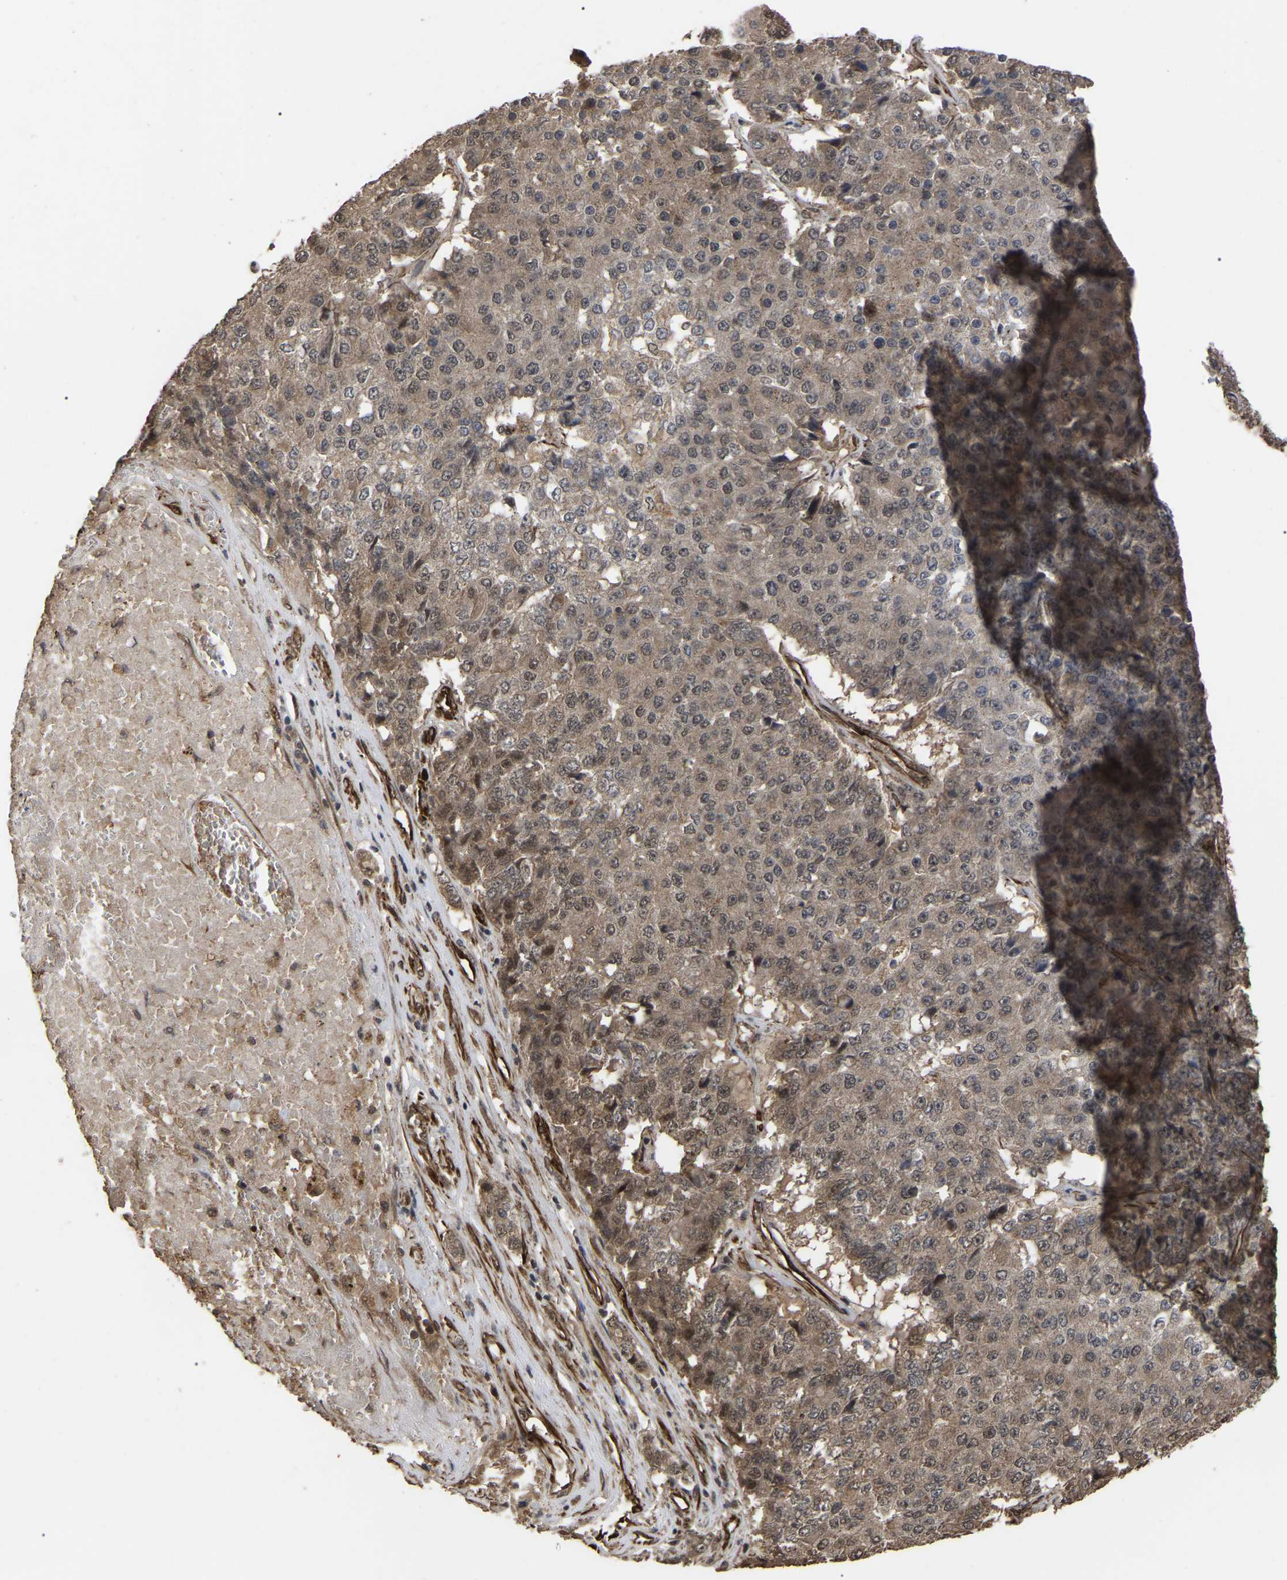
{"staining": {"intensity": "weak", "quantity": ">75%", "location": "cytoplasmic/membranous"}, "tissue": "pancreatic cancer", "cell_type": "Tumor cells", "image_type": "cancer", "snomed": [{"axis": "morphology", "description": "Adenocarcinoma, NOS"}, {"axis": "topography", "description": "Pancreas"}], "caption": "Pancreatic cancer (adenocarcinoma) stained with DAB immunohistochemistry (IHC) shows low levels of weak cytoplasmic/membranous expression in approximately >75% of tumor cells.", "gene": "FAM161B", "patient": {"sex": "male", "age": 50}}